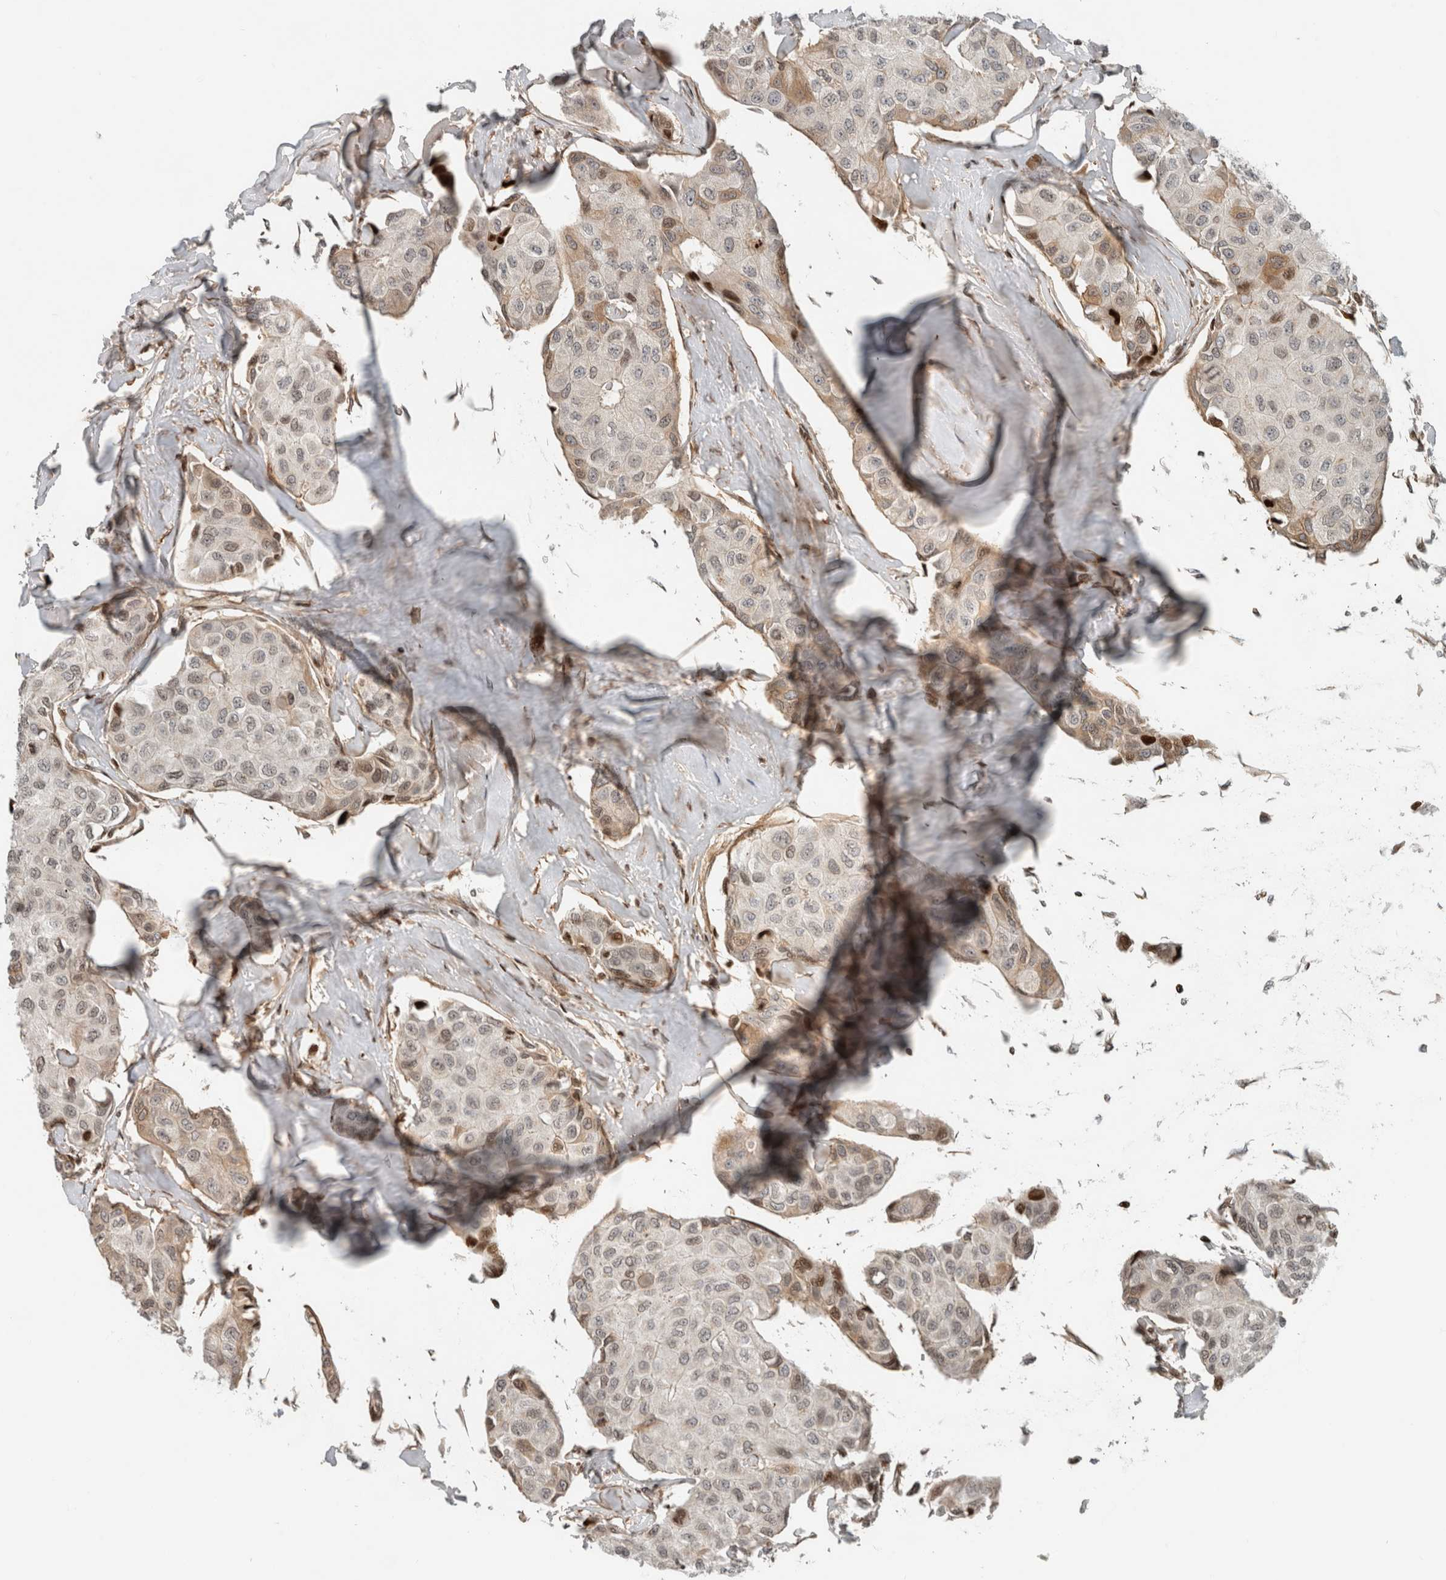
{"staining": {"intensity": "weak", "quantity": "<25%", "location": "nuclear"}, "tissue": "breast cancer", "cell_type": "Tumor cells", "image_type": "cancer", "snomed": [{"axis": "morphology", "description": "Duct carcinoma"}, {"axis": "topography", "description": "Breast"}], "caption": "Tumor cells show no significant protein expression in intraductal carcinoma (breast). (DAB (3,3'-diaminobenzidine) IHC visualized using brightfield microscopy, high magnification).", "gene": "GINS4", "patient": {"sex": "female", "age": 80}}